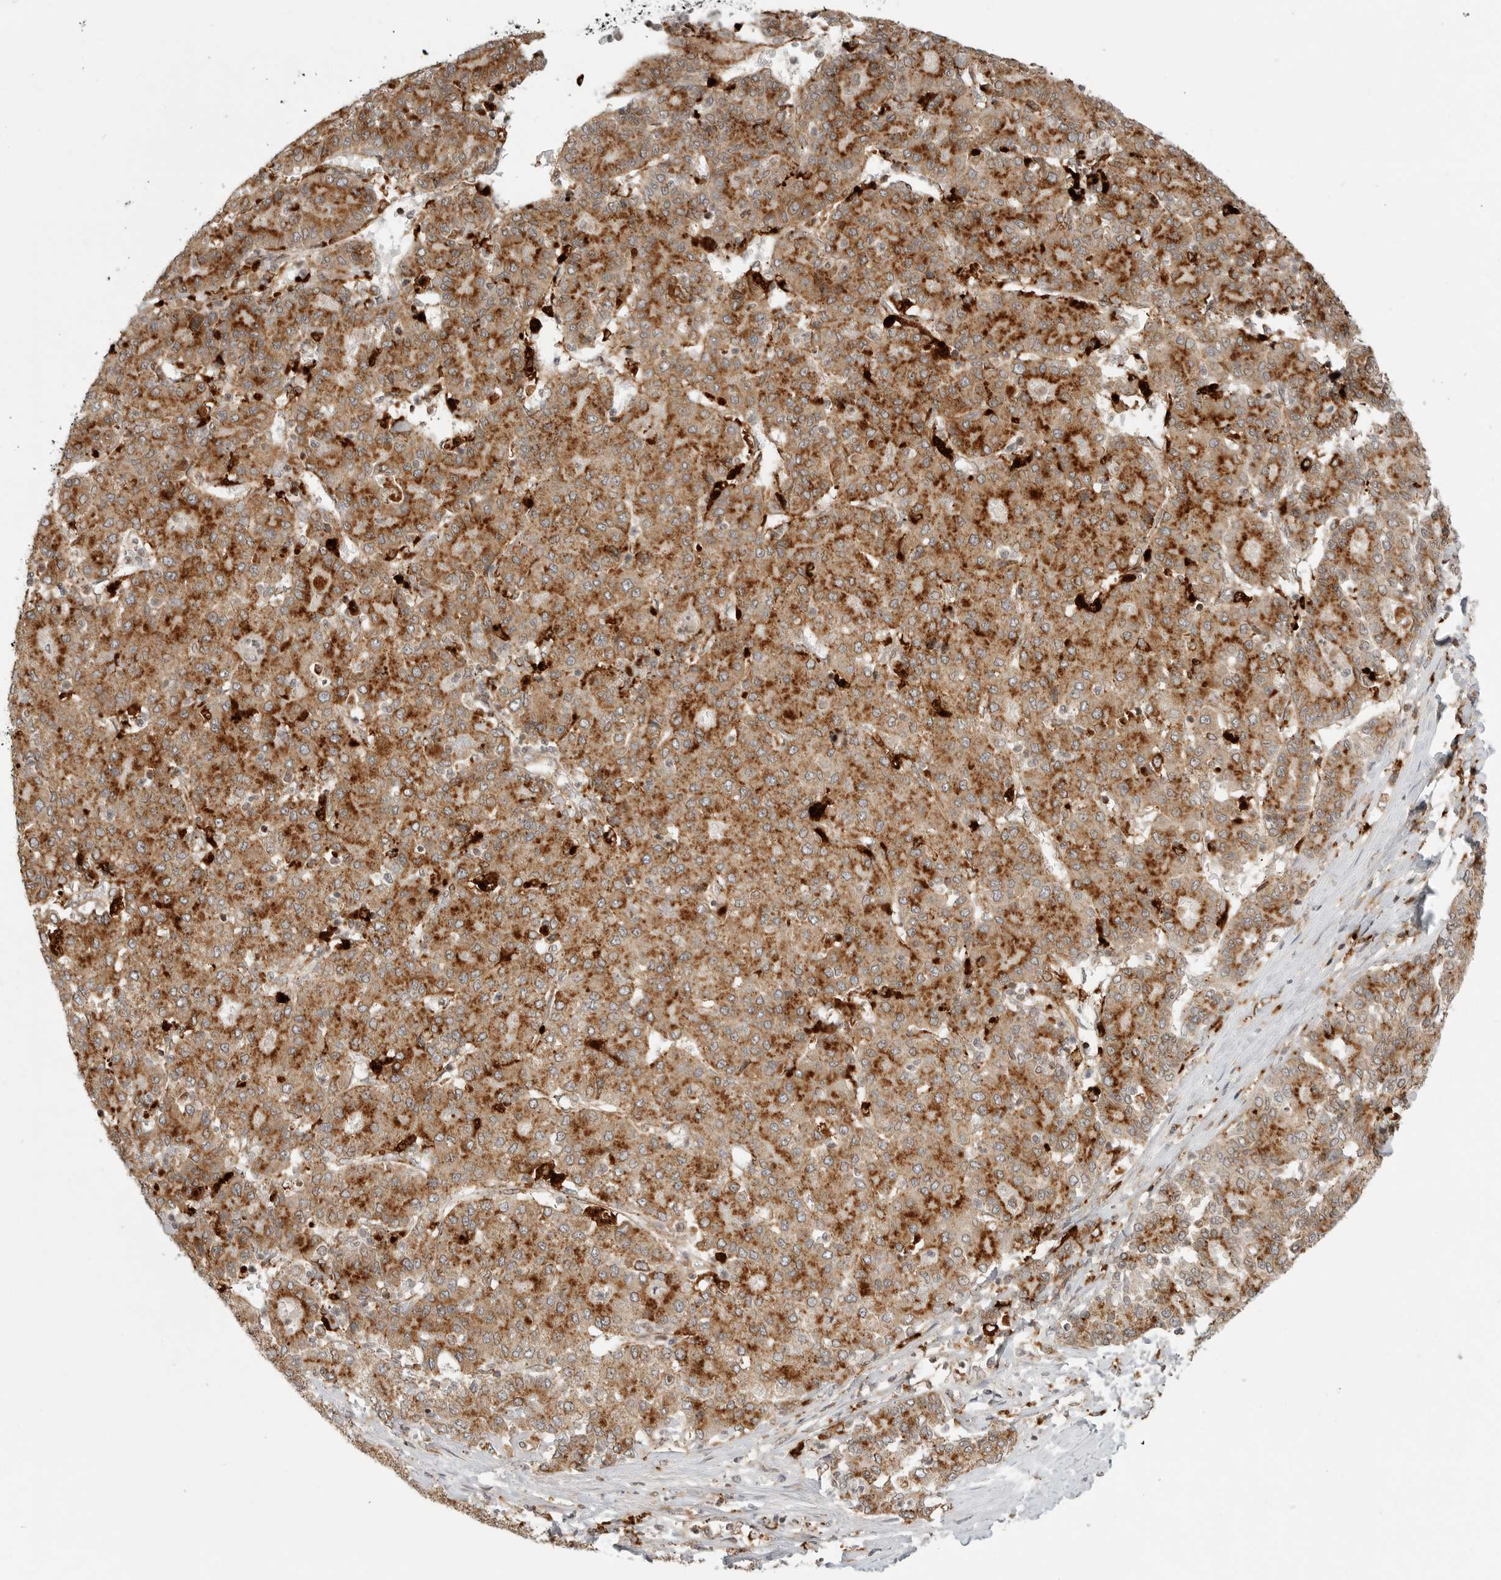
{"staining": {"intensity": "strong", "quantity": ">75%", "location": "cytoplasmic/membranous"}, "tissue": "liver cancer", "cell_type": "Tumor cells", "image_type": "cancer", "snomed": [{"axis": "morphology", "description": "Carcinoma, Hepatocellular, NOS"}, {"axis": "topography", "description": "Liver"}], "caption": "Liver cancer stained for a protein (brown) exhibits strong cytoplasmic/membranous positive staining in about >75% of tumor cells.", "gene": "IDUA", "patient": {"sex": "male", "age": 65}}